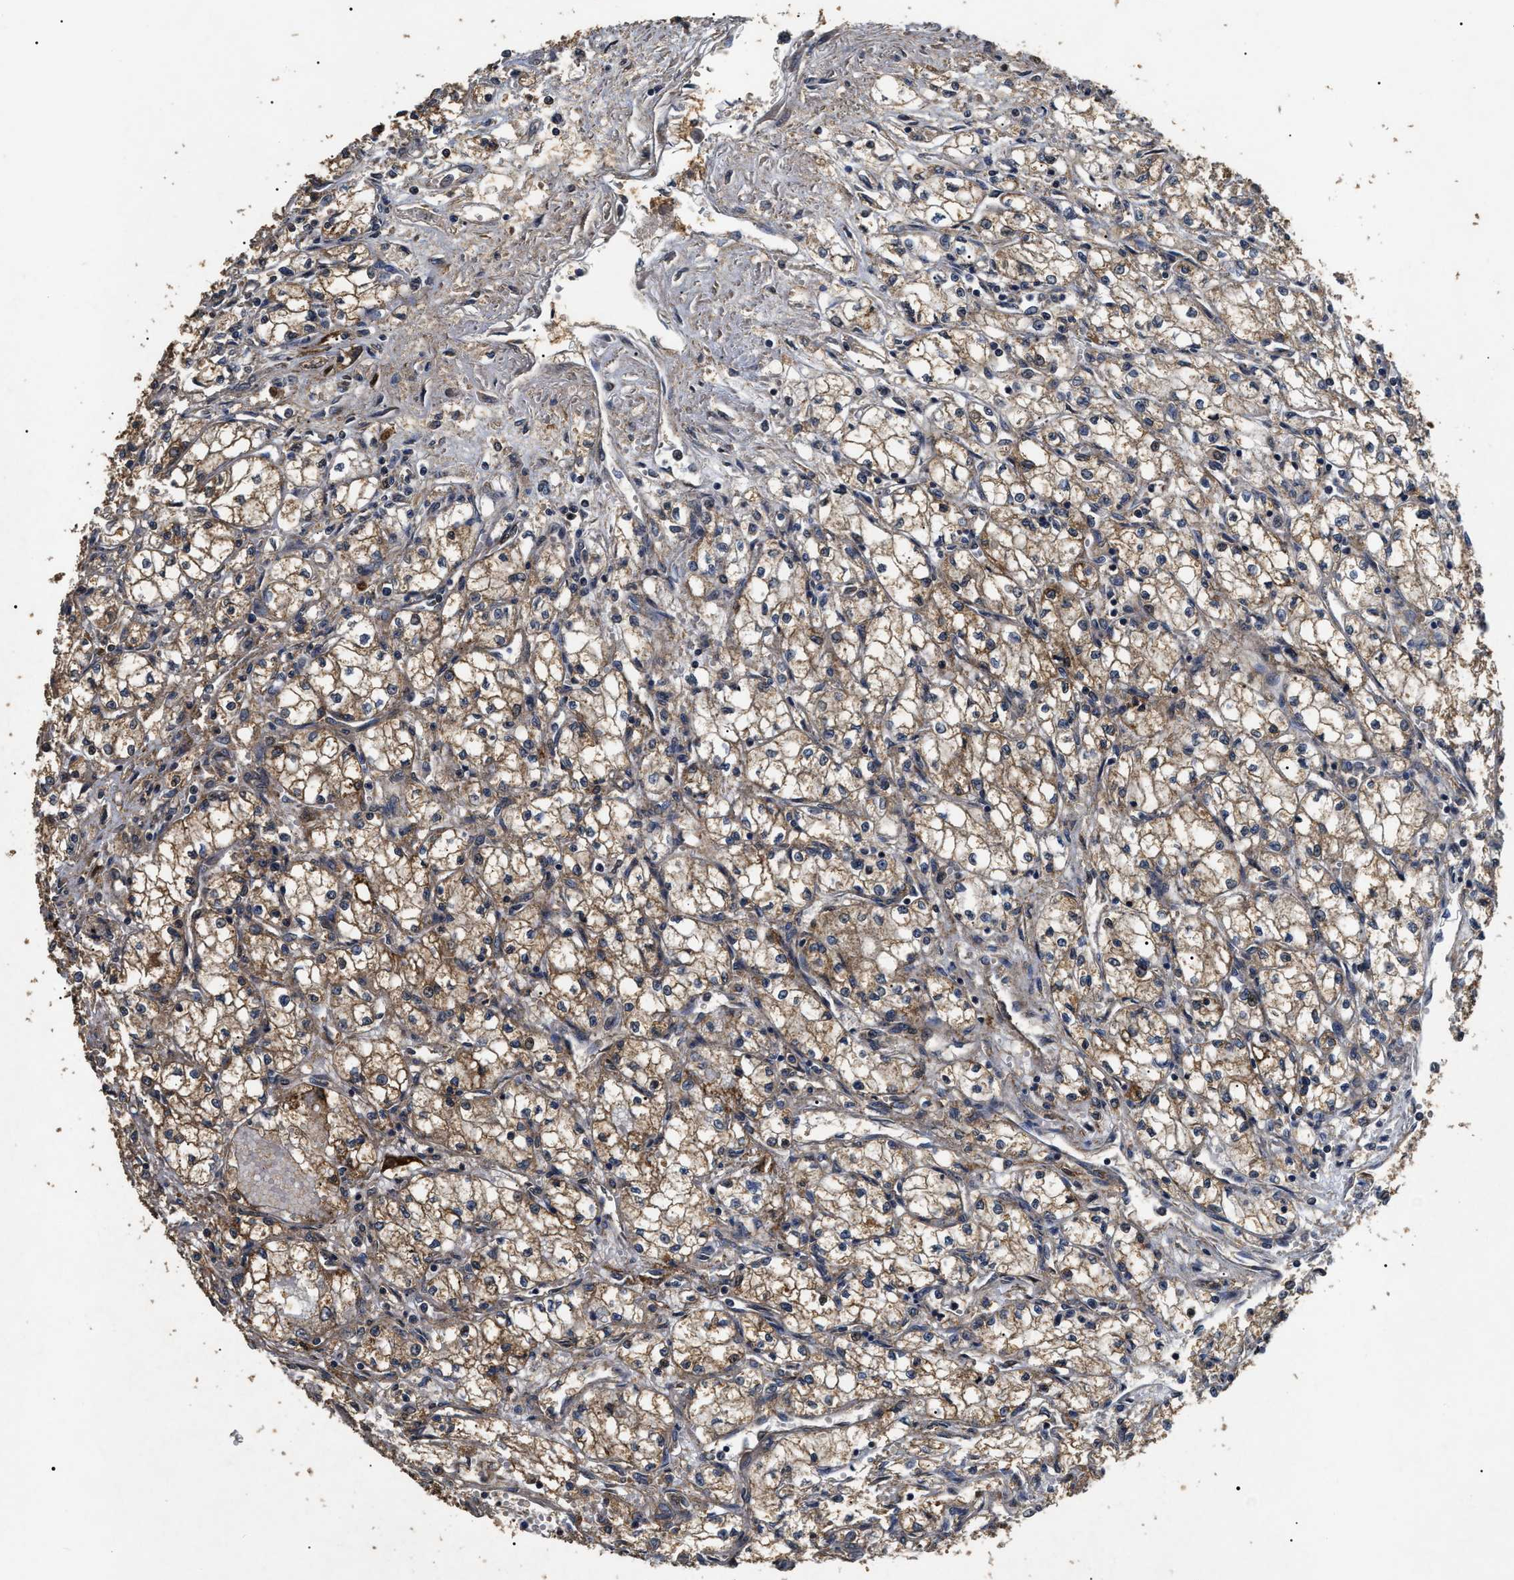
{"staining": {"intensity": "weak", "quantity": ">75%", "location": "cytoplasmic/membranous"}, "tissue": "renal cancer", "cell_type": "Tumor cells", "image_type": "cancer", "snomed": [{"axis": "morphology", "description": "Normal tissue, NOS"}, {"axis": "morphology", "description": "Adenocarcinoma, NOS"}, {"axis": "topography", "description": "Kidney"}], "caption": "Protein staining exhibits weak cytoplasmic/membranous staining in approximately >75% of tumor cells in renal cancer (adenocarcinoma).", "gene": "ANP32E", "patient": {"sex": "male", "age": 59}}